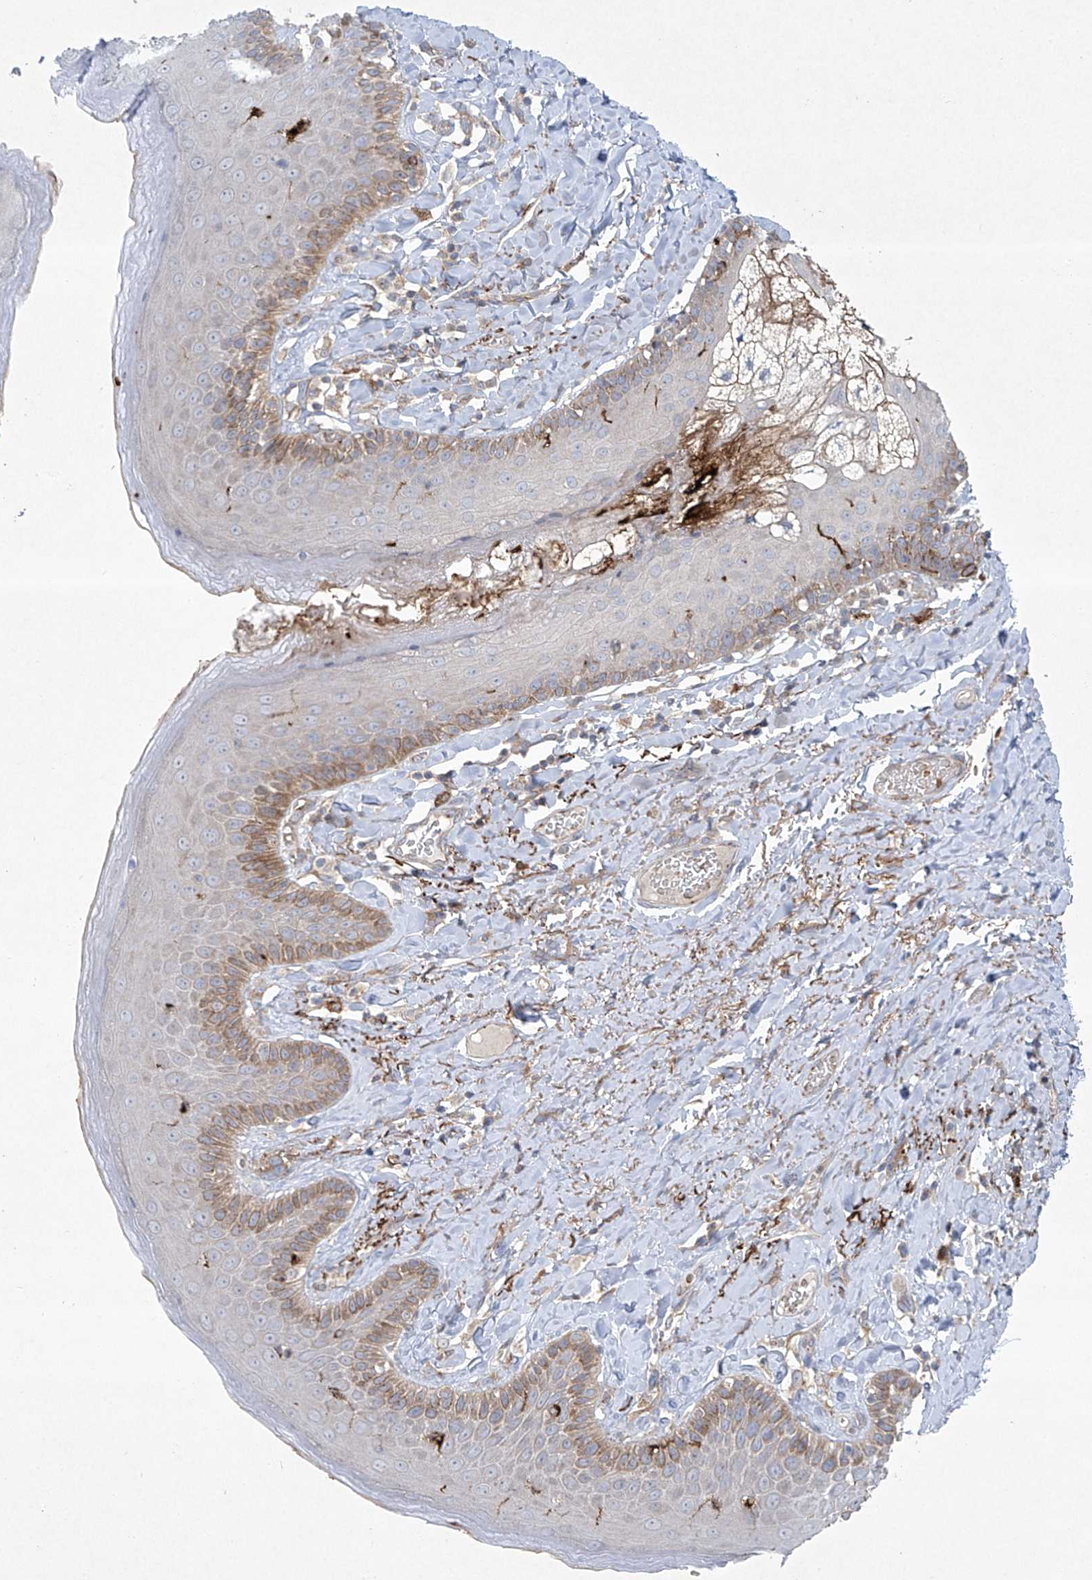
{"staining": {"intensity": "moderate", "quantity": "<25%", "location": "cytoplasmic/membranous"}, "tissue": "skin", "cell_type": "Epidermal cells", "image_type": "normal", "snomed": [{"axis": "morphology", "description": "Normal tissue, NOS"}, {"axis": "topography", "description": "Anal"}], "caption": "Approximately <25% of epidermal cells in normal human skin reveal moderate cytoplasmic/membranous protein staining as visualized by brown immunohistochemical staining.", "gene": "TJAP1", "patient": {"sex": "male", "age": 69}}